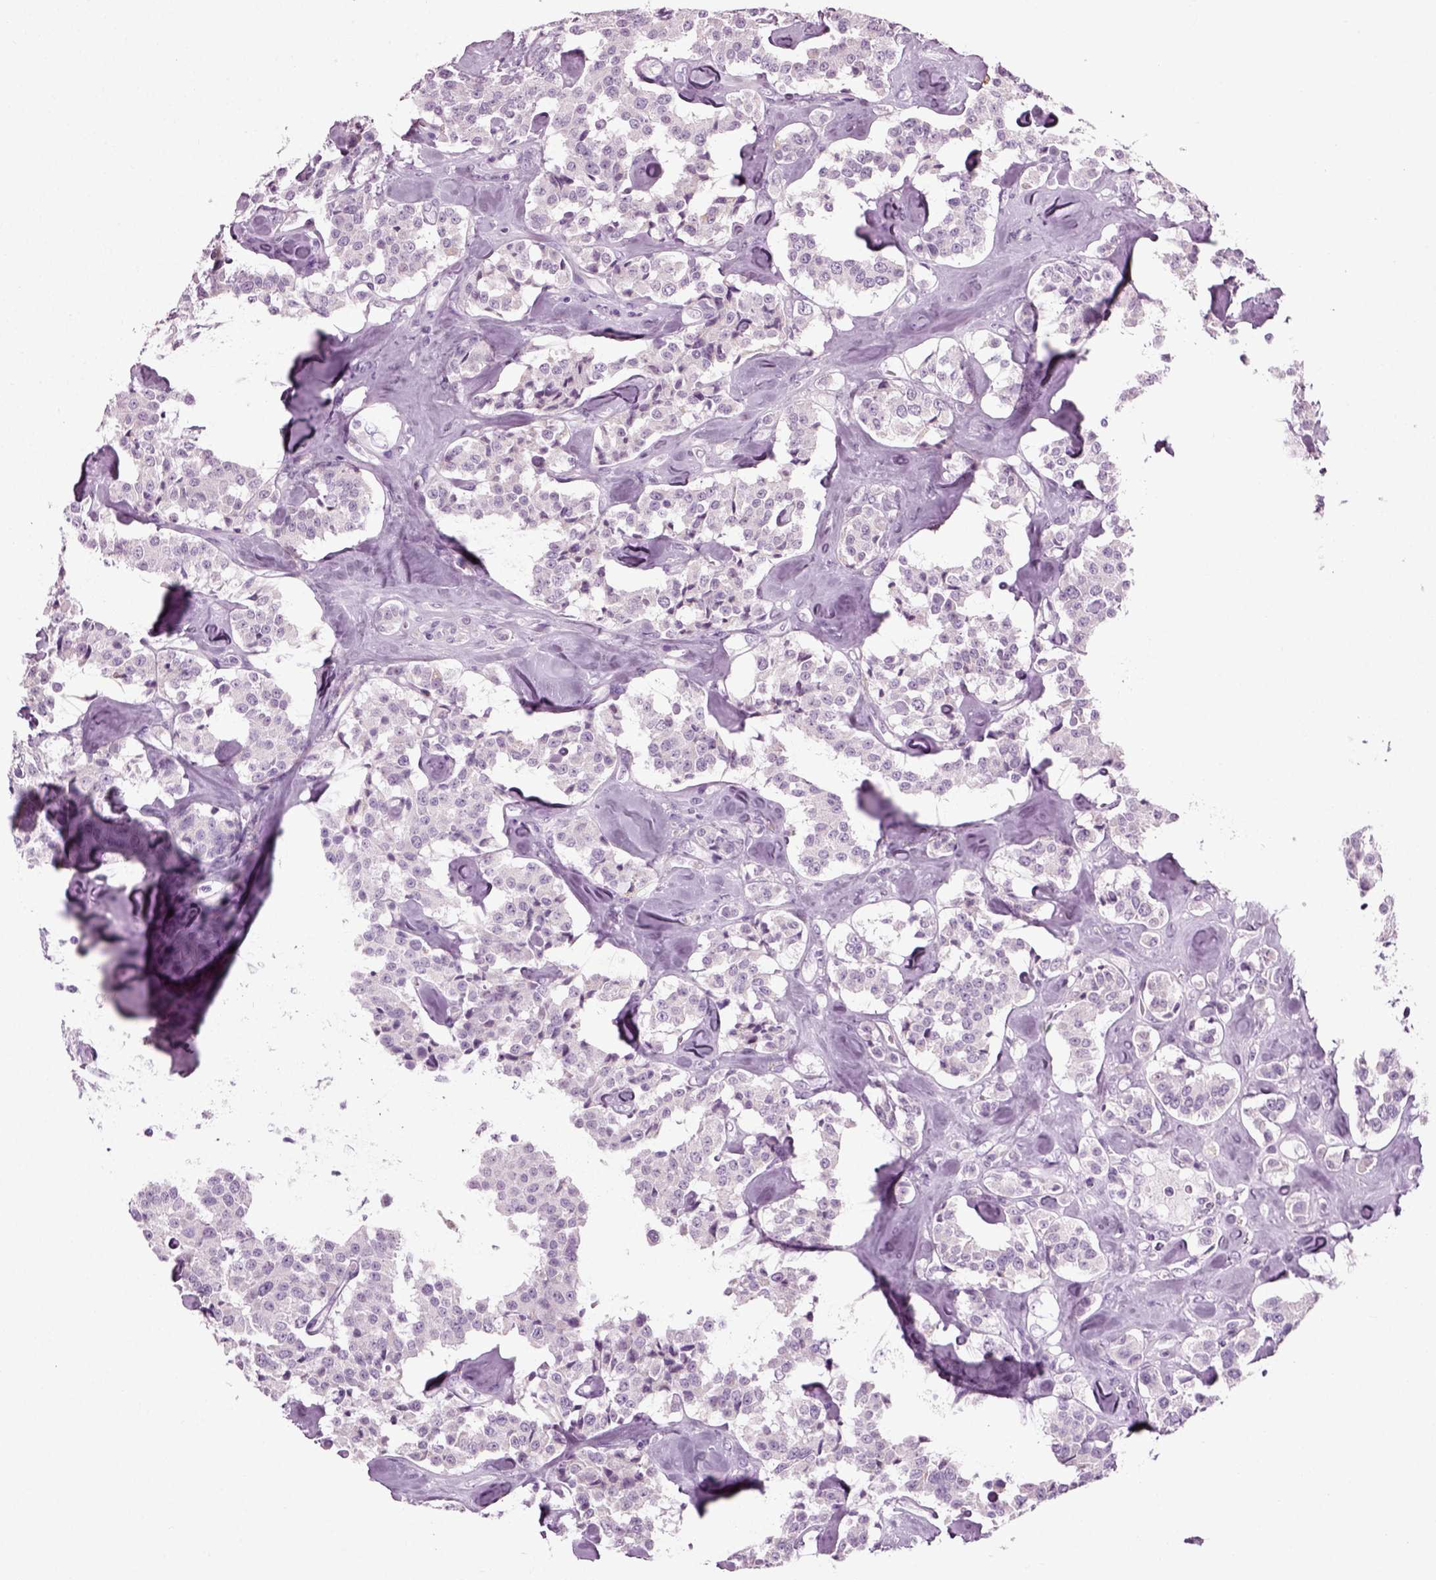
{"staining": {"intensity": "negative", "quantity": "none", "location": "none"}, "tissue": "carcinoid", "cell_type": "Tumor cells", "image_type": "cancer", "snomed": [{"axis": "morphology", "description": "Carcinoid, malignant, NOS"}, {"axis": "topography", "description": "Pancreas"}], "caption": "A photomicrograph of malignant carcinoid stained for a protein shows no brown staining in tumor cells.", "gene": "PRLH", "patient": {"sex": "male", "age": 41}}